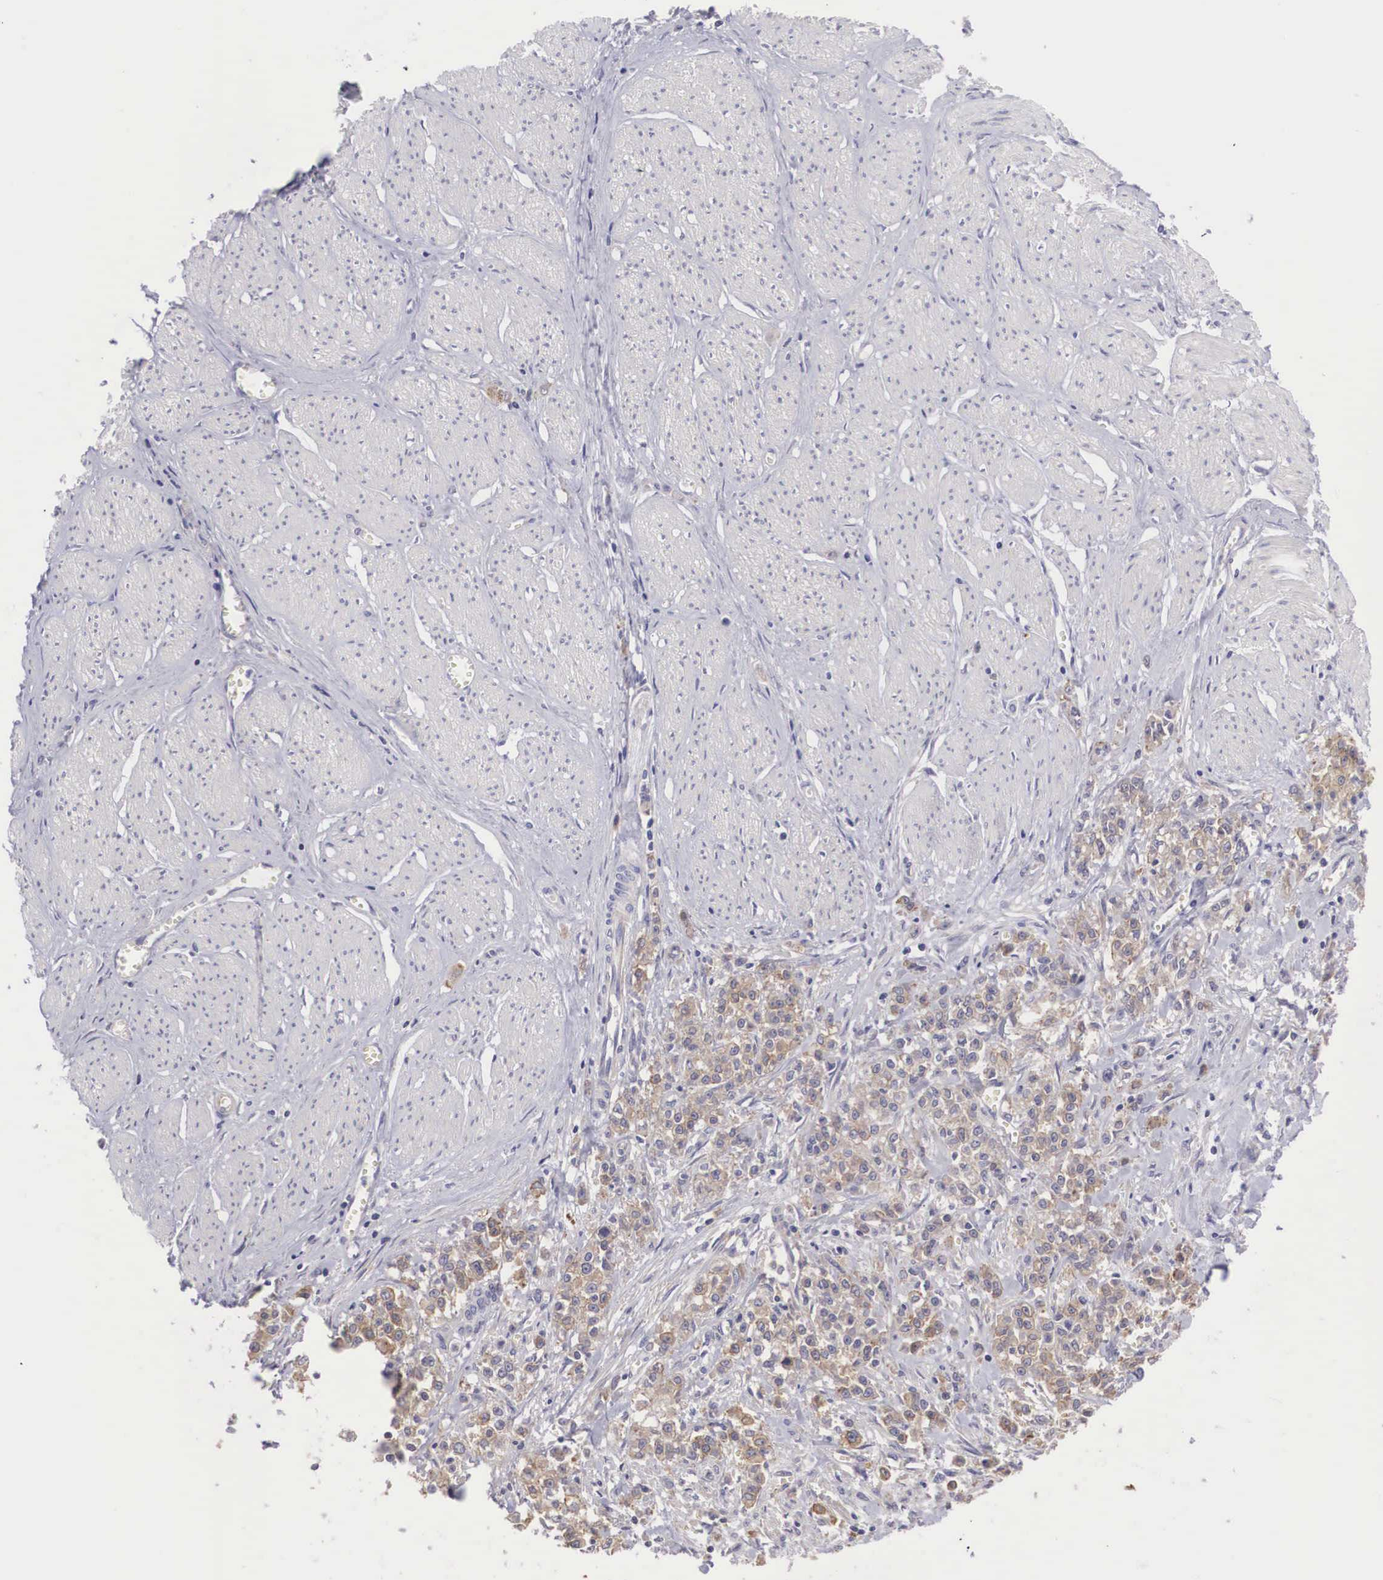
{"staining": {"intensity": "weak", "quantity": "25%-75%", "location": "cytoplasmic/membranous"}, "tissue": "stomach cancer", "cell_type": "Tumor cells", "image_type": "cancer", "snomed": [{"axis": "morphology", "description": "Adenocarcinoma, NOS"}, {"axis": "topography", "description": "Stomach"}], "caption": "Stomach adenocarcinoma tissue exhibits weak cytoplasmic/membranous positivity in about 25%-75% of tumor cells, visualized by immunohistochemistry.", "gene": "TXLNG", "patient": {"sex": "male", "age": 72}}